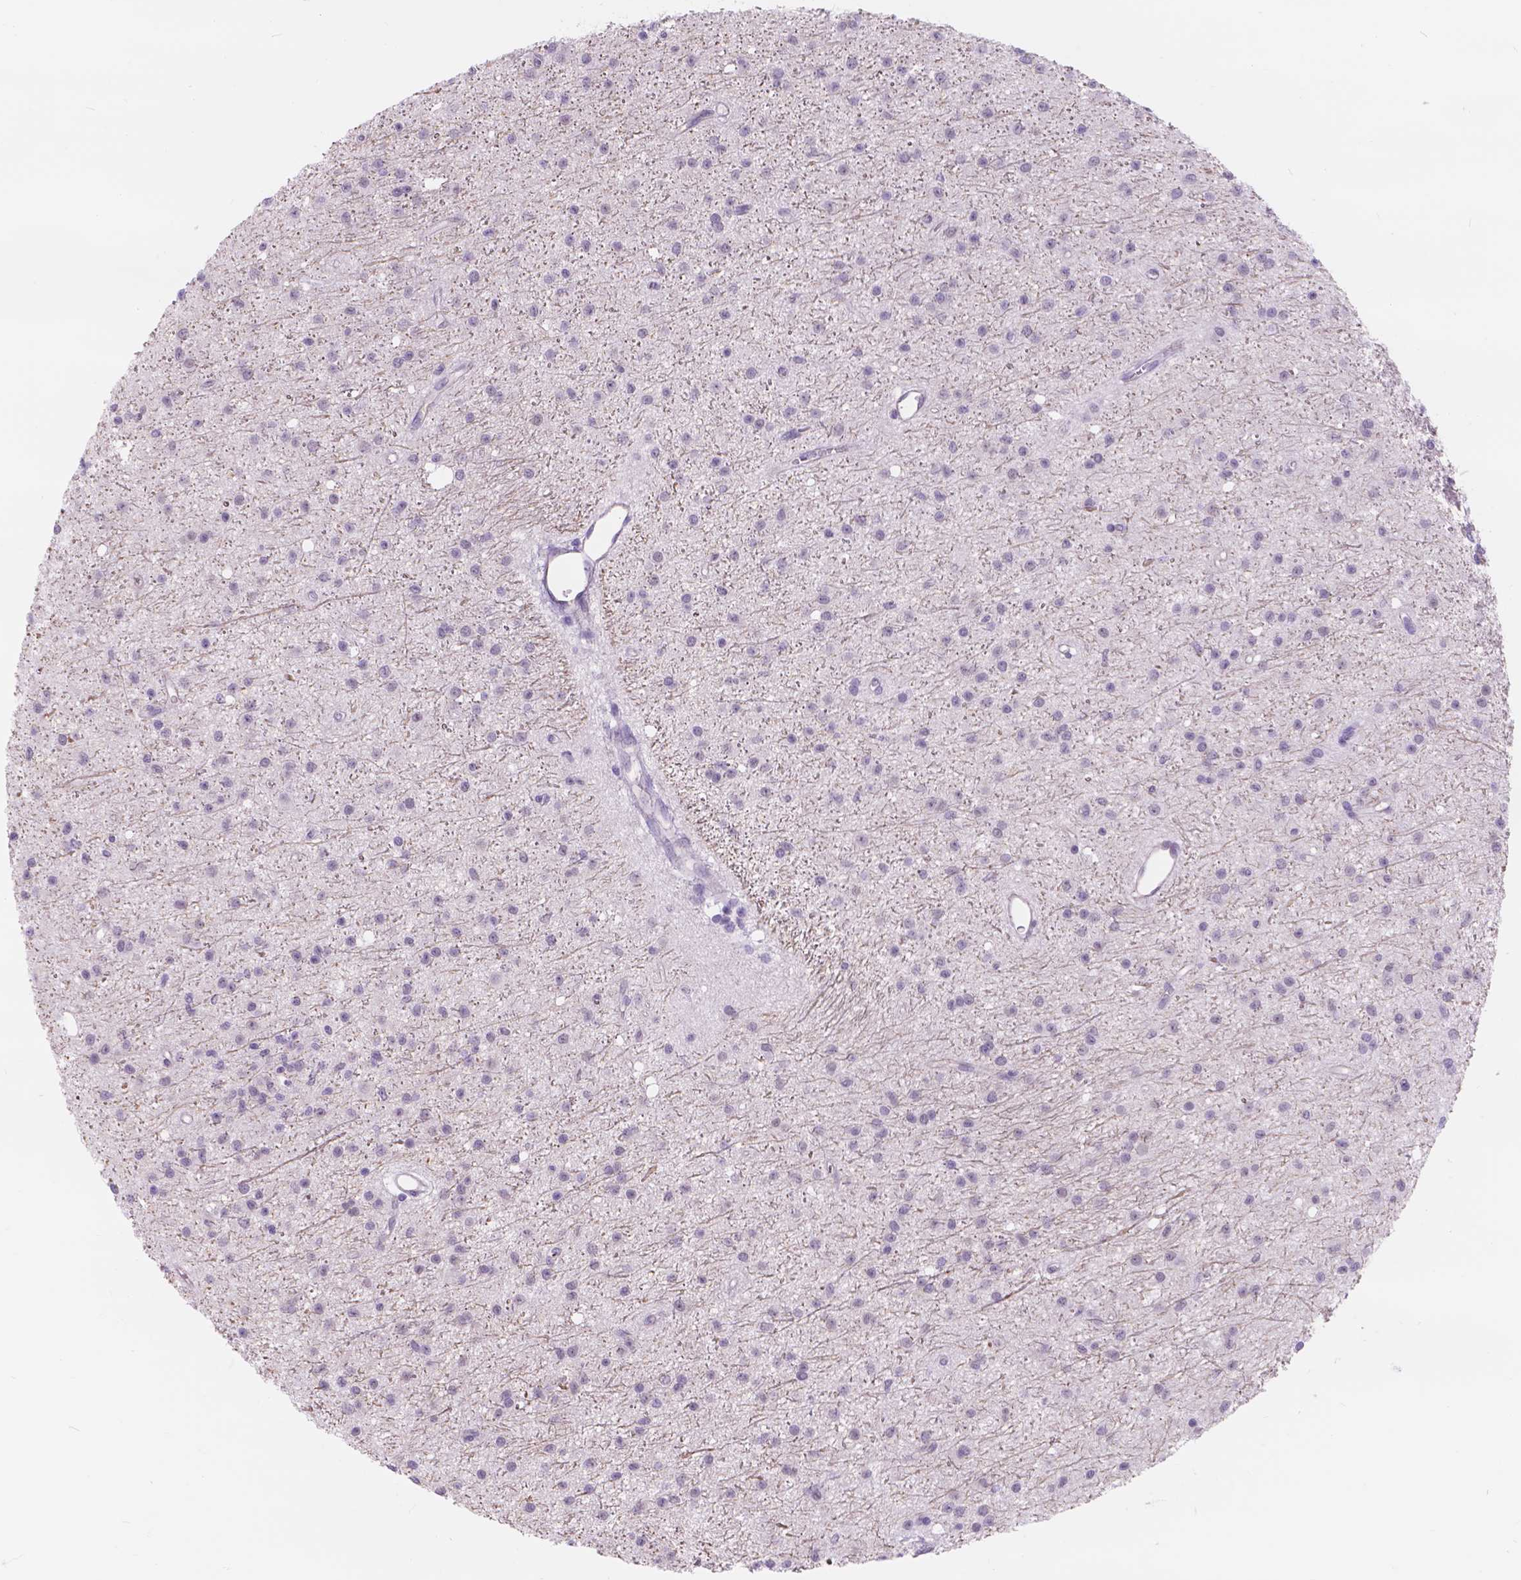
{"staining": {"intensity": "negative", "quantity": "none", "location": "none"}, "tissue": "glioma", "cell_type": "Tumor cells", "image_type": "cancer", "snomed": [{"axis": "morphology", "description": "Glioma, malignant, Low grade"}, {"axis": "topography", "description": "Brain"}], "caption": "IHC micrograph of neoplastic tissue: human glioma stained with DAB exhibits no significant protein staining in tumor cells.", "gene": "DCC", "patient": {"sex": "male", "age": 27}}